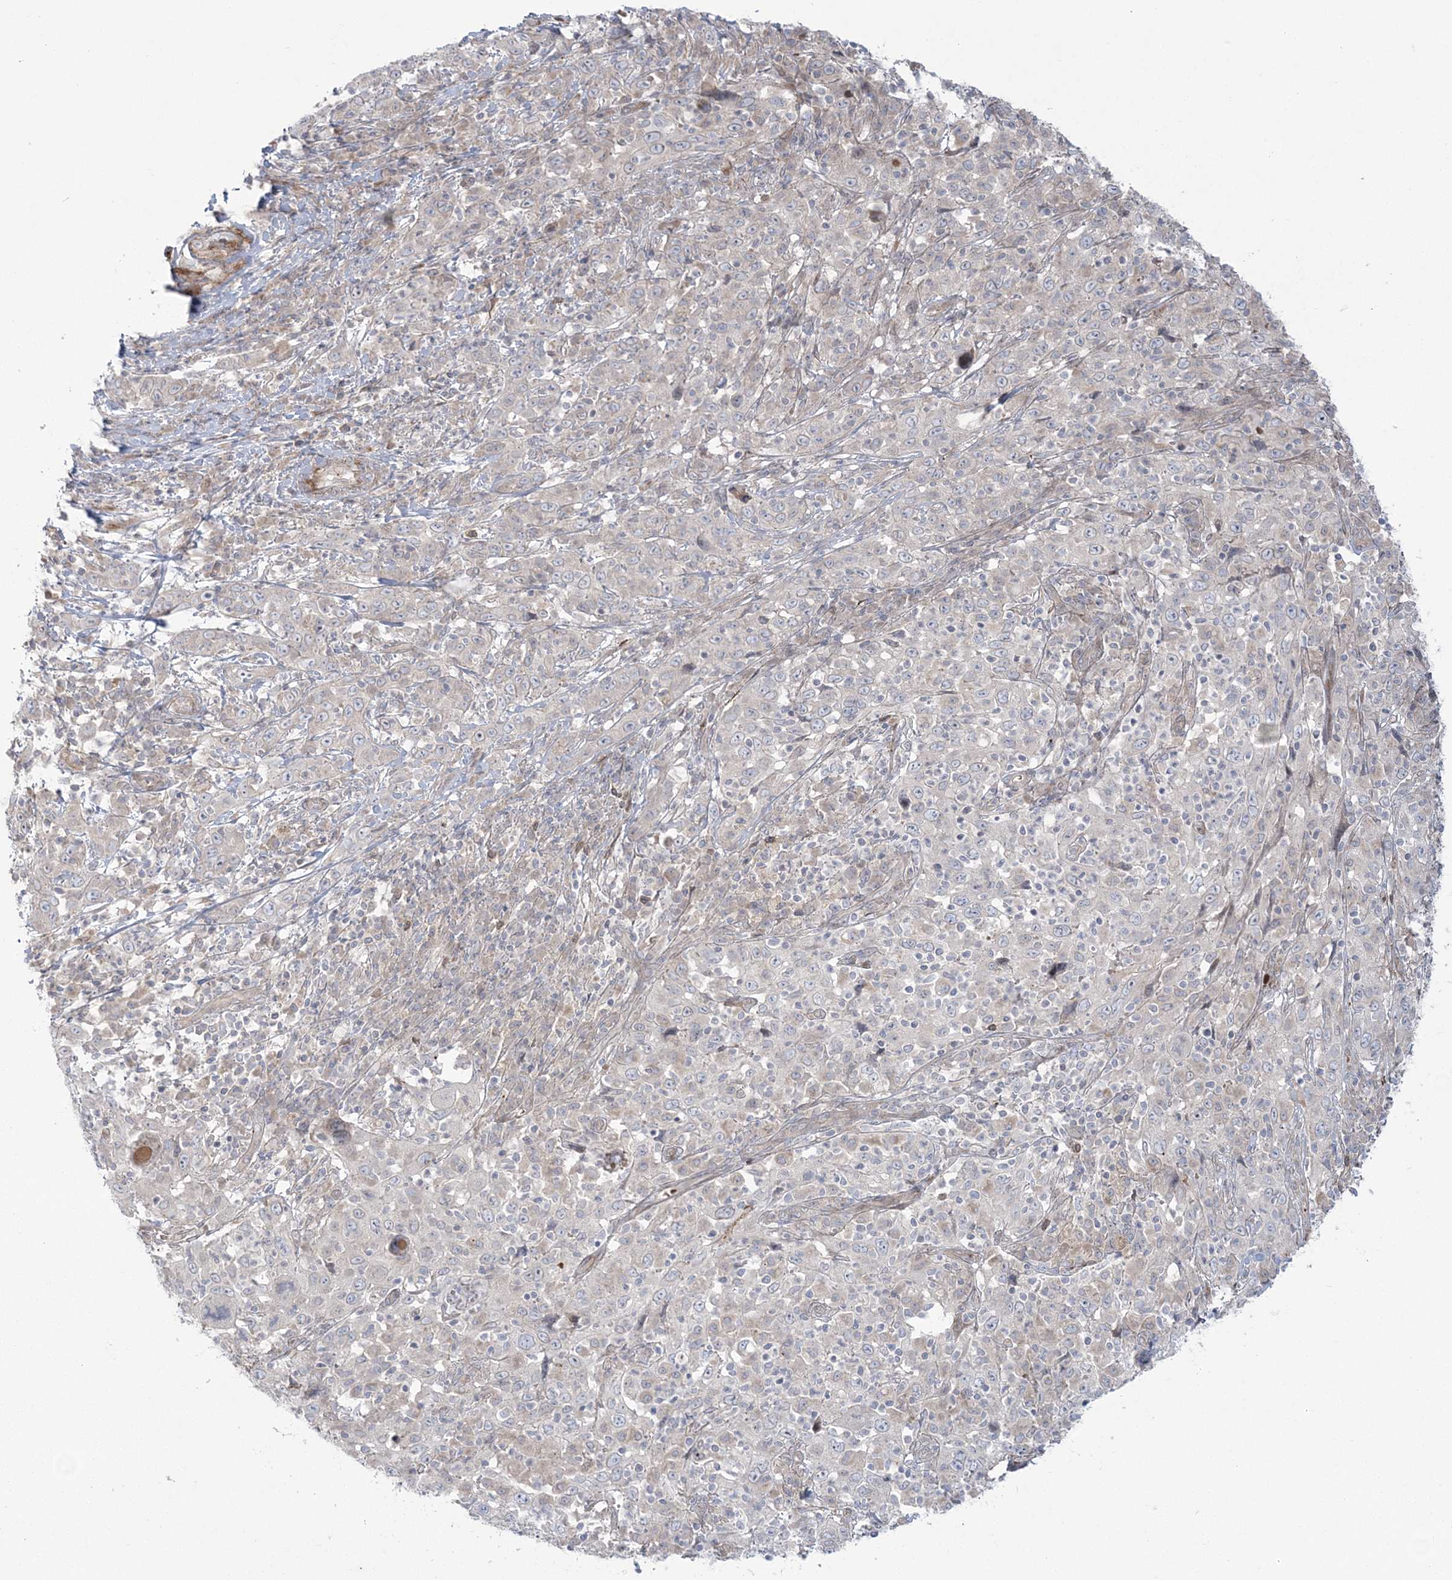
{"staining": {"intensity": "negative", "quantity": "none", "location": "none"}, "tissue": "cervical cancer", "cell_type": "Tumor cells", "image_type": "cancer", "snomed": [{"axis": "morphology", "description": "Squamous cell carcinoma, NOS"}, {"axis": "topography", "description": "Cervix"}], "caption": "Immunohistochemical staining of human cervical cancer (squamous cell carcinoma) displays no significant expression in tumor cells.", "gene": "NUDT9", "patient": {"sex": "female", "age": 46}}